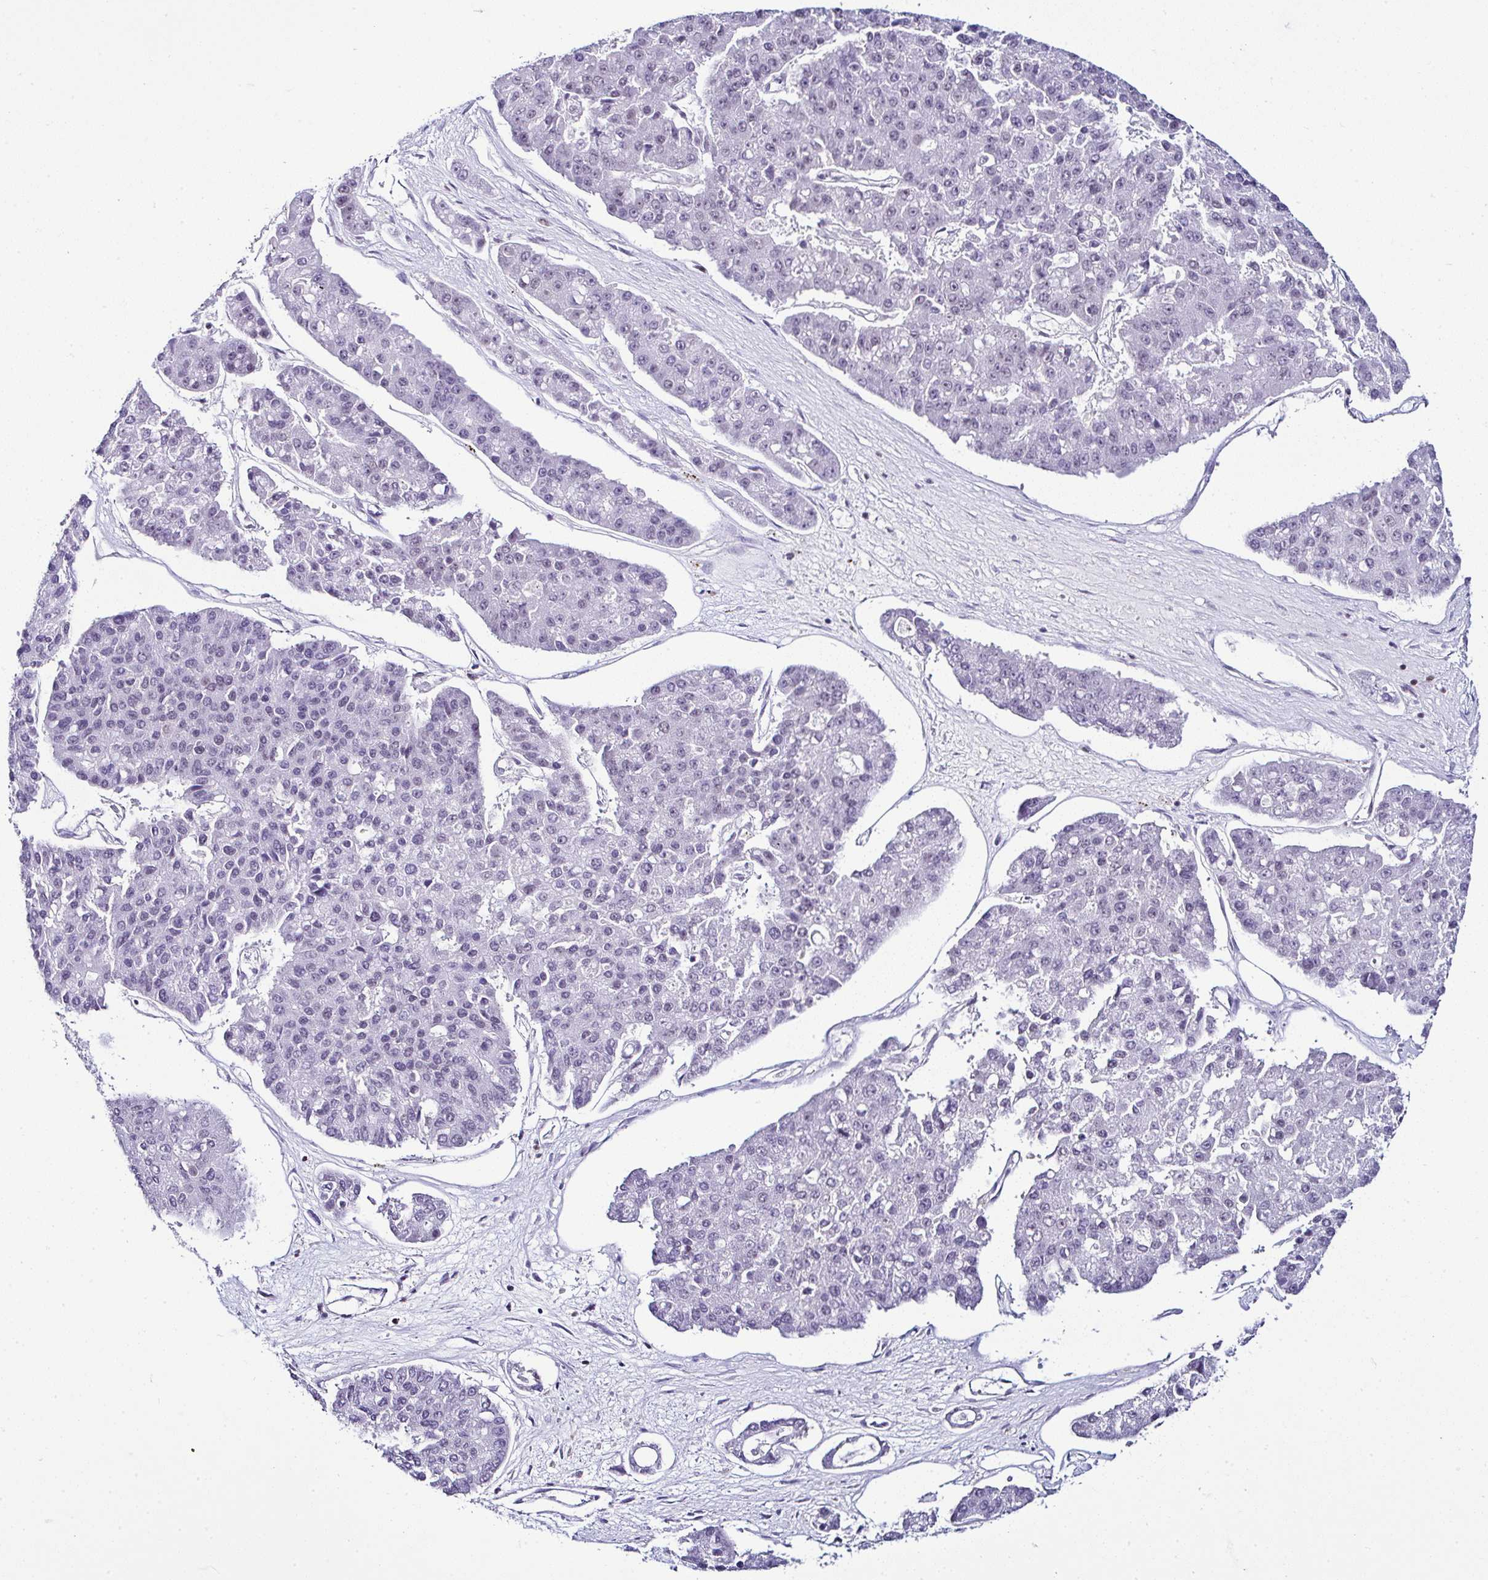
{"staining": {"intensity": "negative", "quantity": "none", "location": "none"}, "tissue": "pancreatic cancer", "cell_type": "Tumor cells", "image_type": "cancer", "snomed": [{"axis": "morphology", "description": "Adenocarcinoma, NOS"}, {"axis": "topography", "description": "Pancreas"}], "caption": "Human adenocarcinoma (pancreatic) stained for a protein using immunohistochemistry (IHC) exhibits no staining in tumor cells.", "gene": "DR1", "patient": {"sex": "male", "age": 50}}